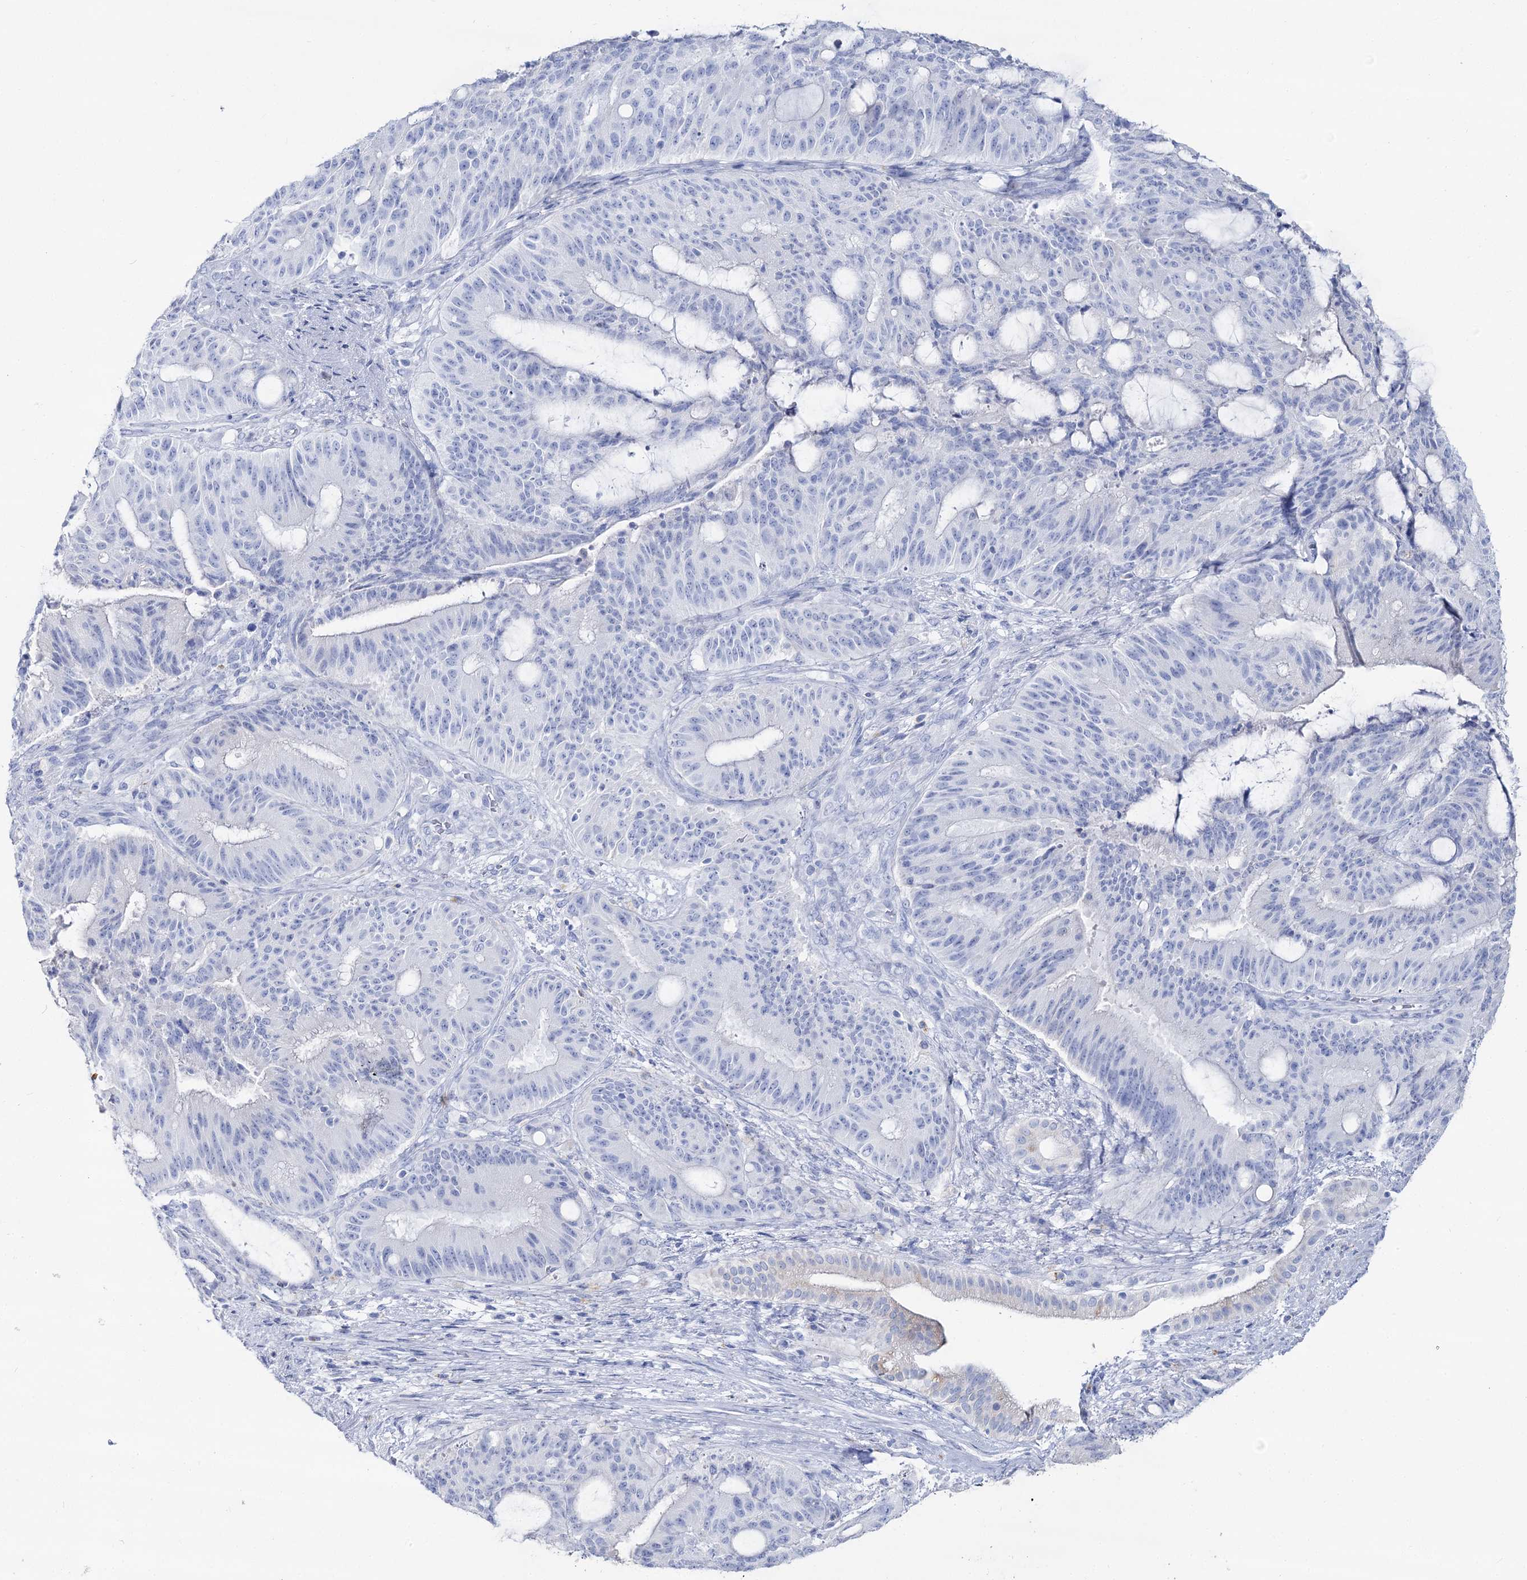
{"staining": {"intensity": "negative", "quantity": "none", "location": "none"}, "tissue": "liver cancer", "cell_type": "Tumor cells", "image_type": "cancer", "snomed": [{"axis": "morphology", "description": "Normal tissue, NOS"}, {"axis": "morphology", "description": "Cholangiocarcinoma"}, {"axis": "topography", "description": "Liver"}, {"axis": "topography", "description": "Peripheral nerve tissue"}], "caption": "High power microscopy photomicrograph of an IHC histopathology image of cholangiocarcinoma (liver), revealing no significant expression in tumor cells.", "gene": "SLC3A1", "patient": {"sex": "female", "age": 73}}